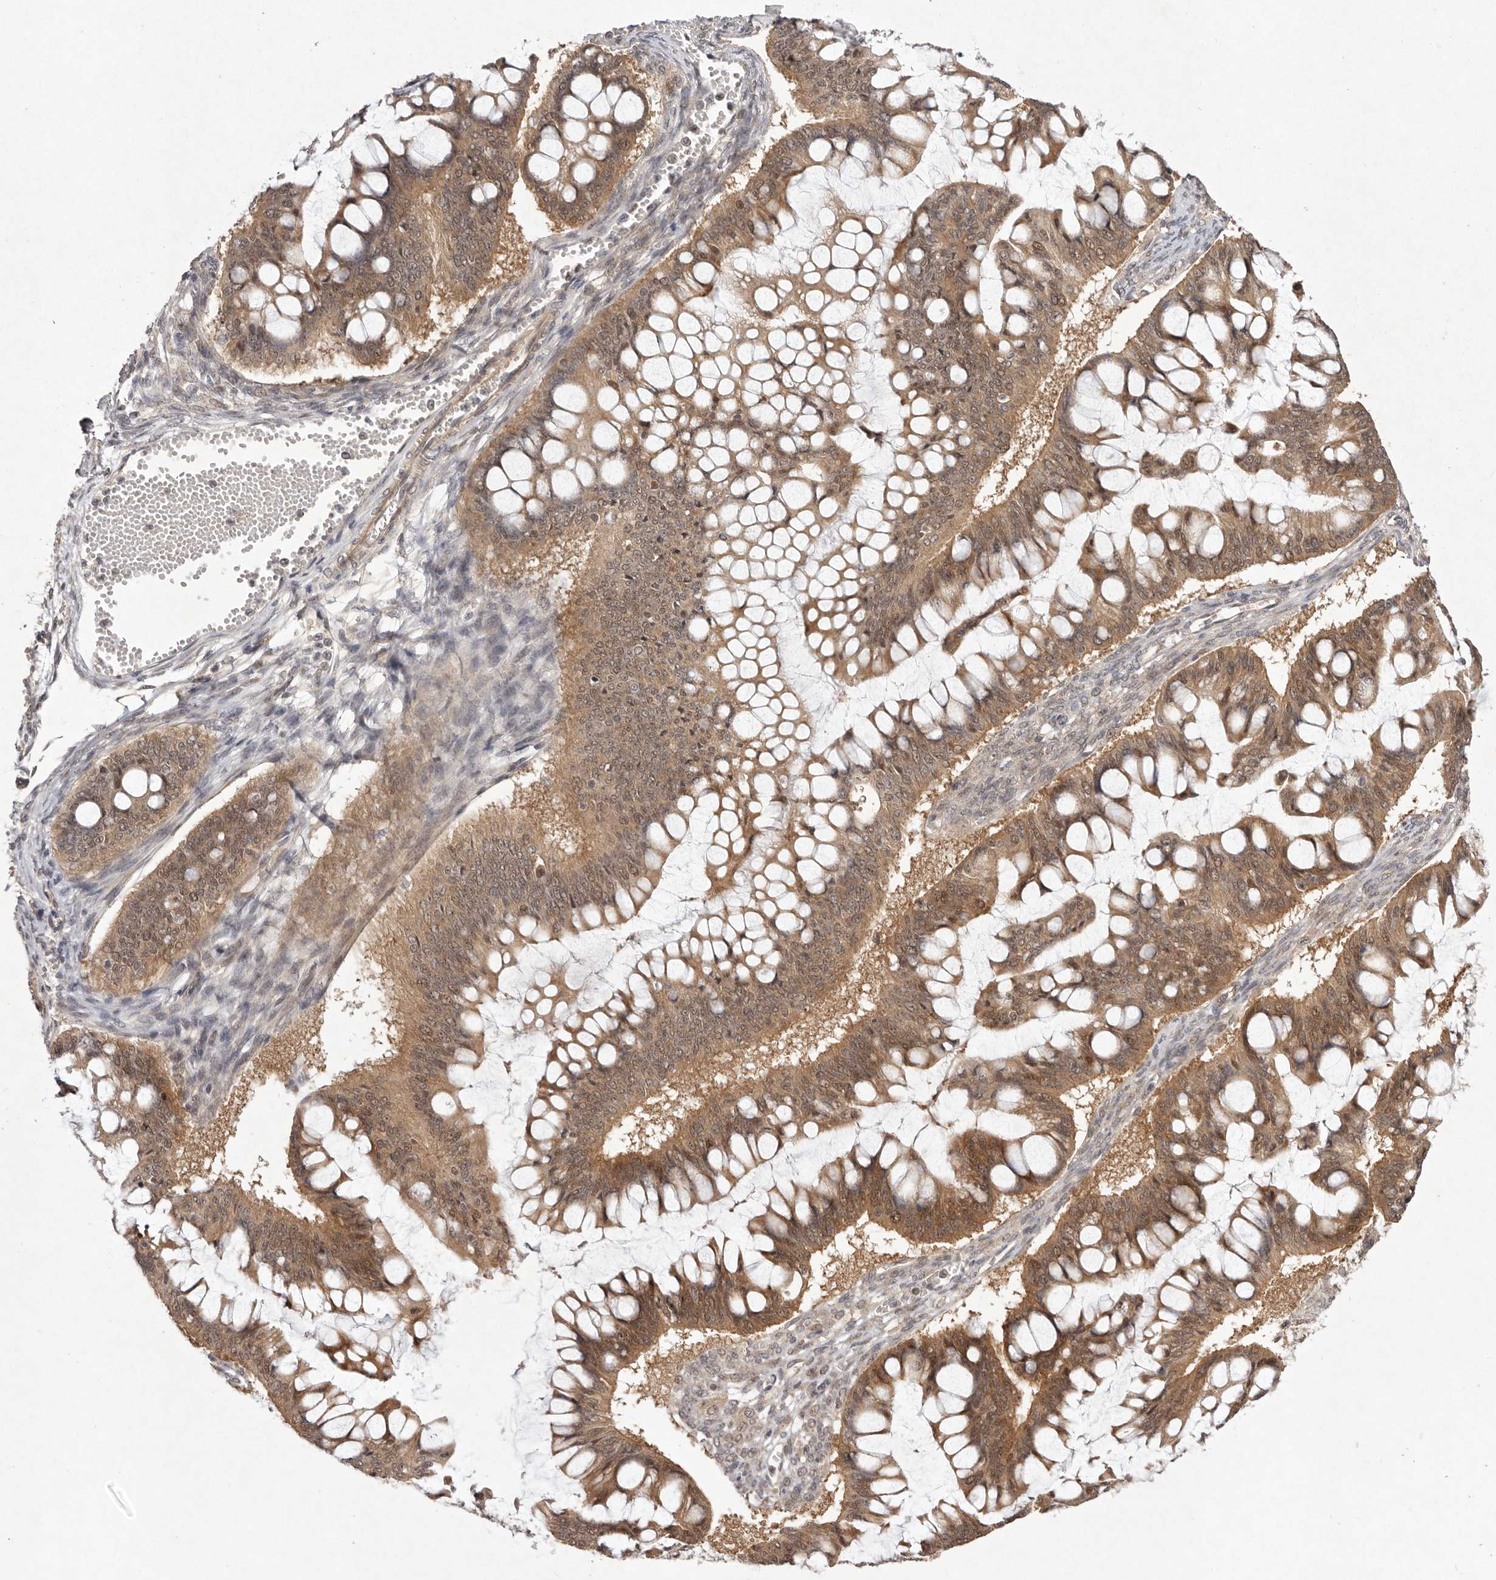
{"staining": {"intensity": "moderate", "quantity": ">75%", "location": "cytoplasmic/membranous,nuclear"}, "tissue": "ovarian cancer", "cell_type": "Tumor cells", "image_type": "cancer", "snomed": [{"axis": "morphology", "description": "Cystadenocarcinoma, mucinous, NOS"}, {"axis": "topography", "description": "Ovary"}], "caption": "Immunohistochemical staining of ovarian cancer (mucinous cystadenocarcinoma) exhibits moderate cytoplasmic/membranous and nuclear protein expression in approximately >75% of tumor cells.", "gene": "BUD31", "patient": {"sex": "female", "age": 73}}